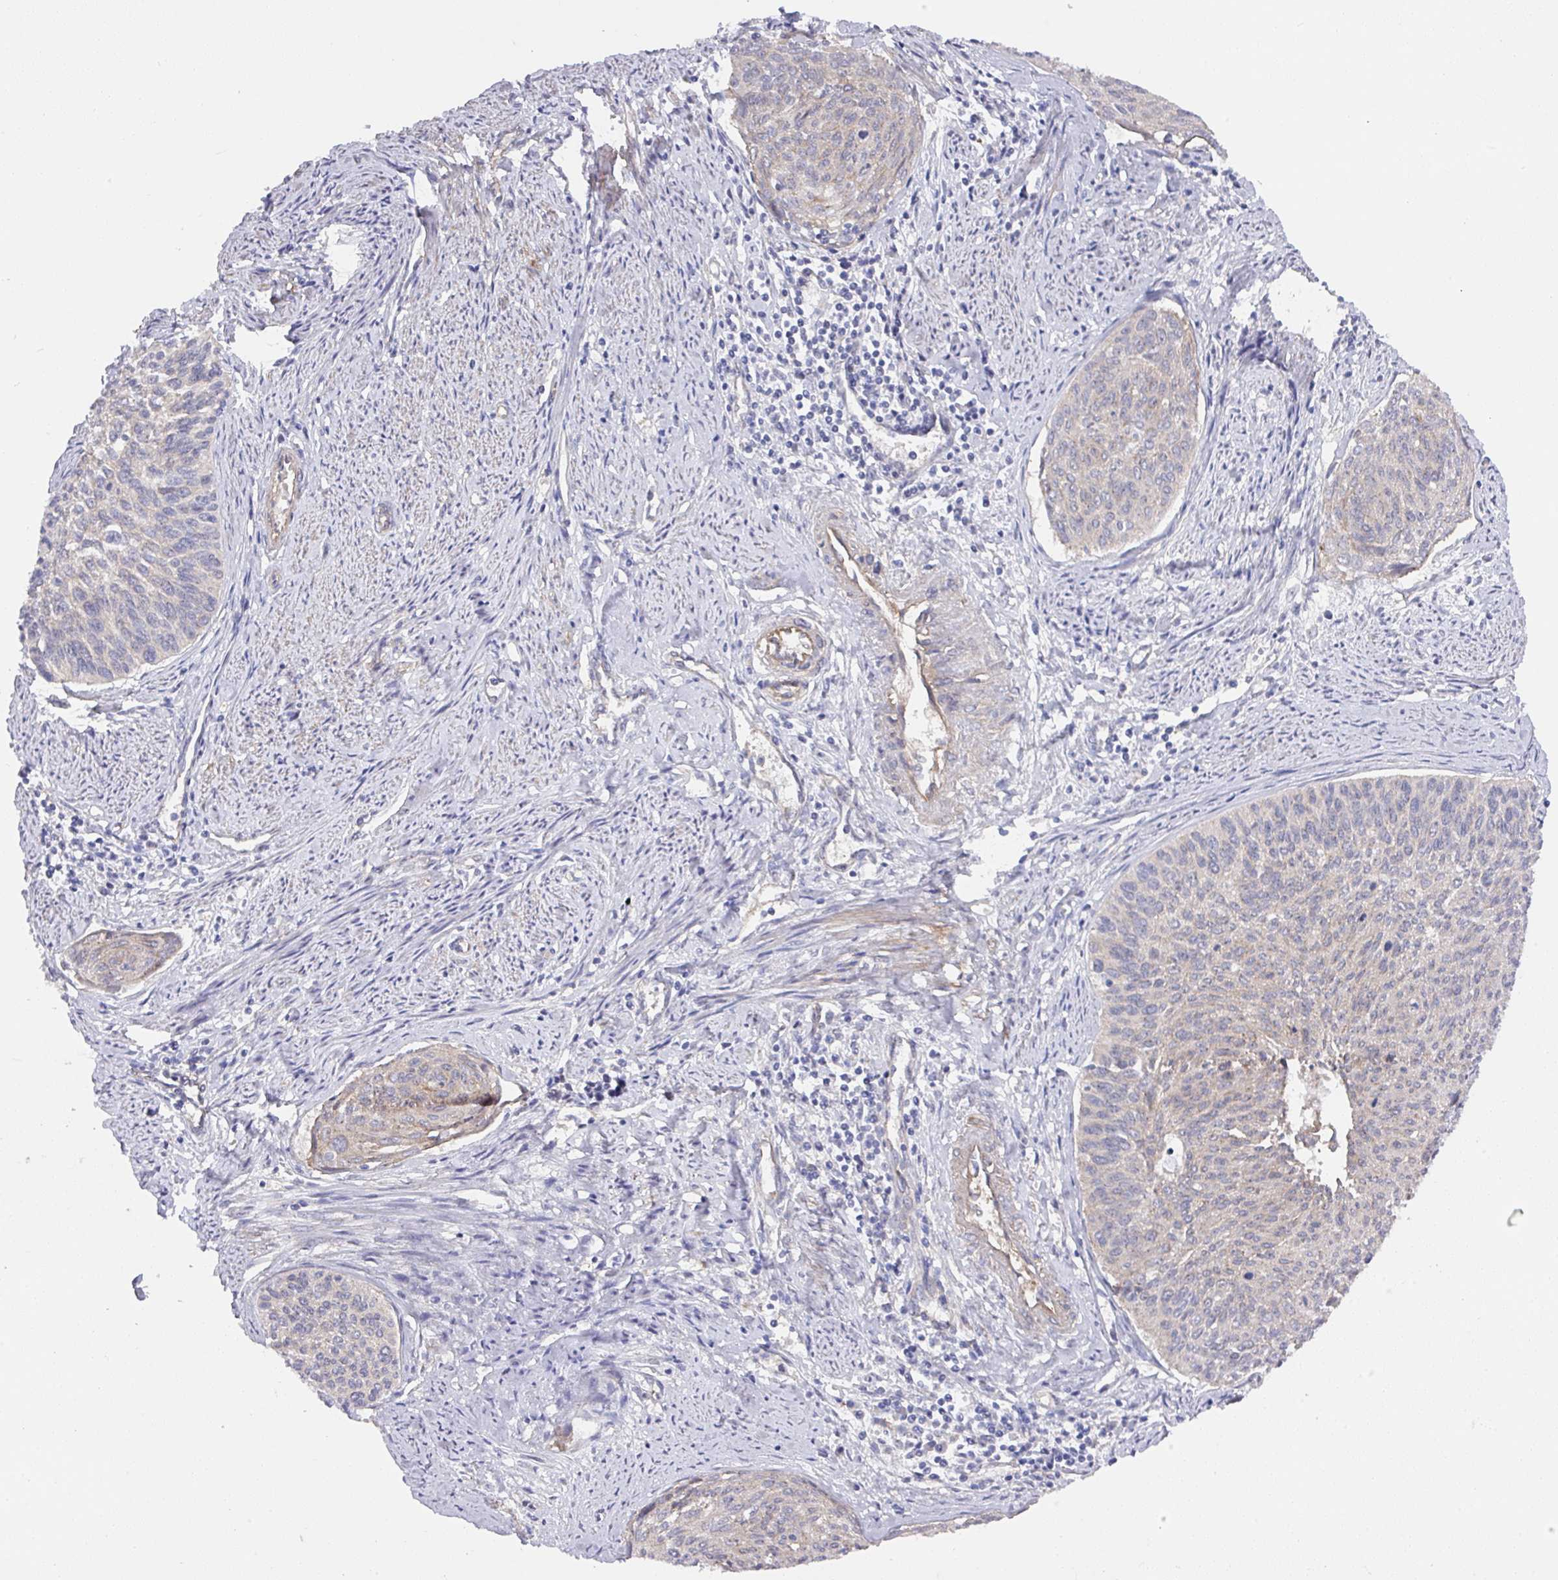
{"staining": {"intensity": "negative", "quantity": "none", "location": "none"}, "tissue": "cervical cancer", "cell_type": "Tumor cells", "image_type": "cancer", "snomed": [{"axis": "morphology", "description": "Squamous cell carcinoma, NOS"}, {"axis": "topography", "description": "Cervix"}], "caption": "Immunohistochemistry (IHC) histopathology image of neoplastic tissue: human cervical cancer stained with DAB demonstrates no significant protein expression in tumor cells.", "gene": "PRR5", "patient": {"sex": "female", "age": 55}}